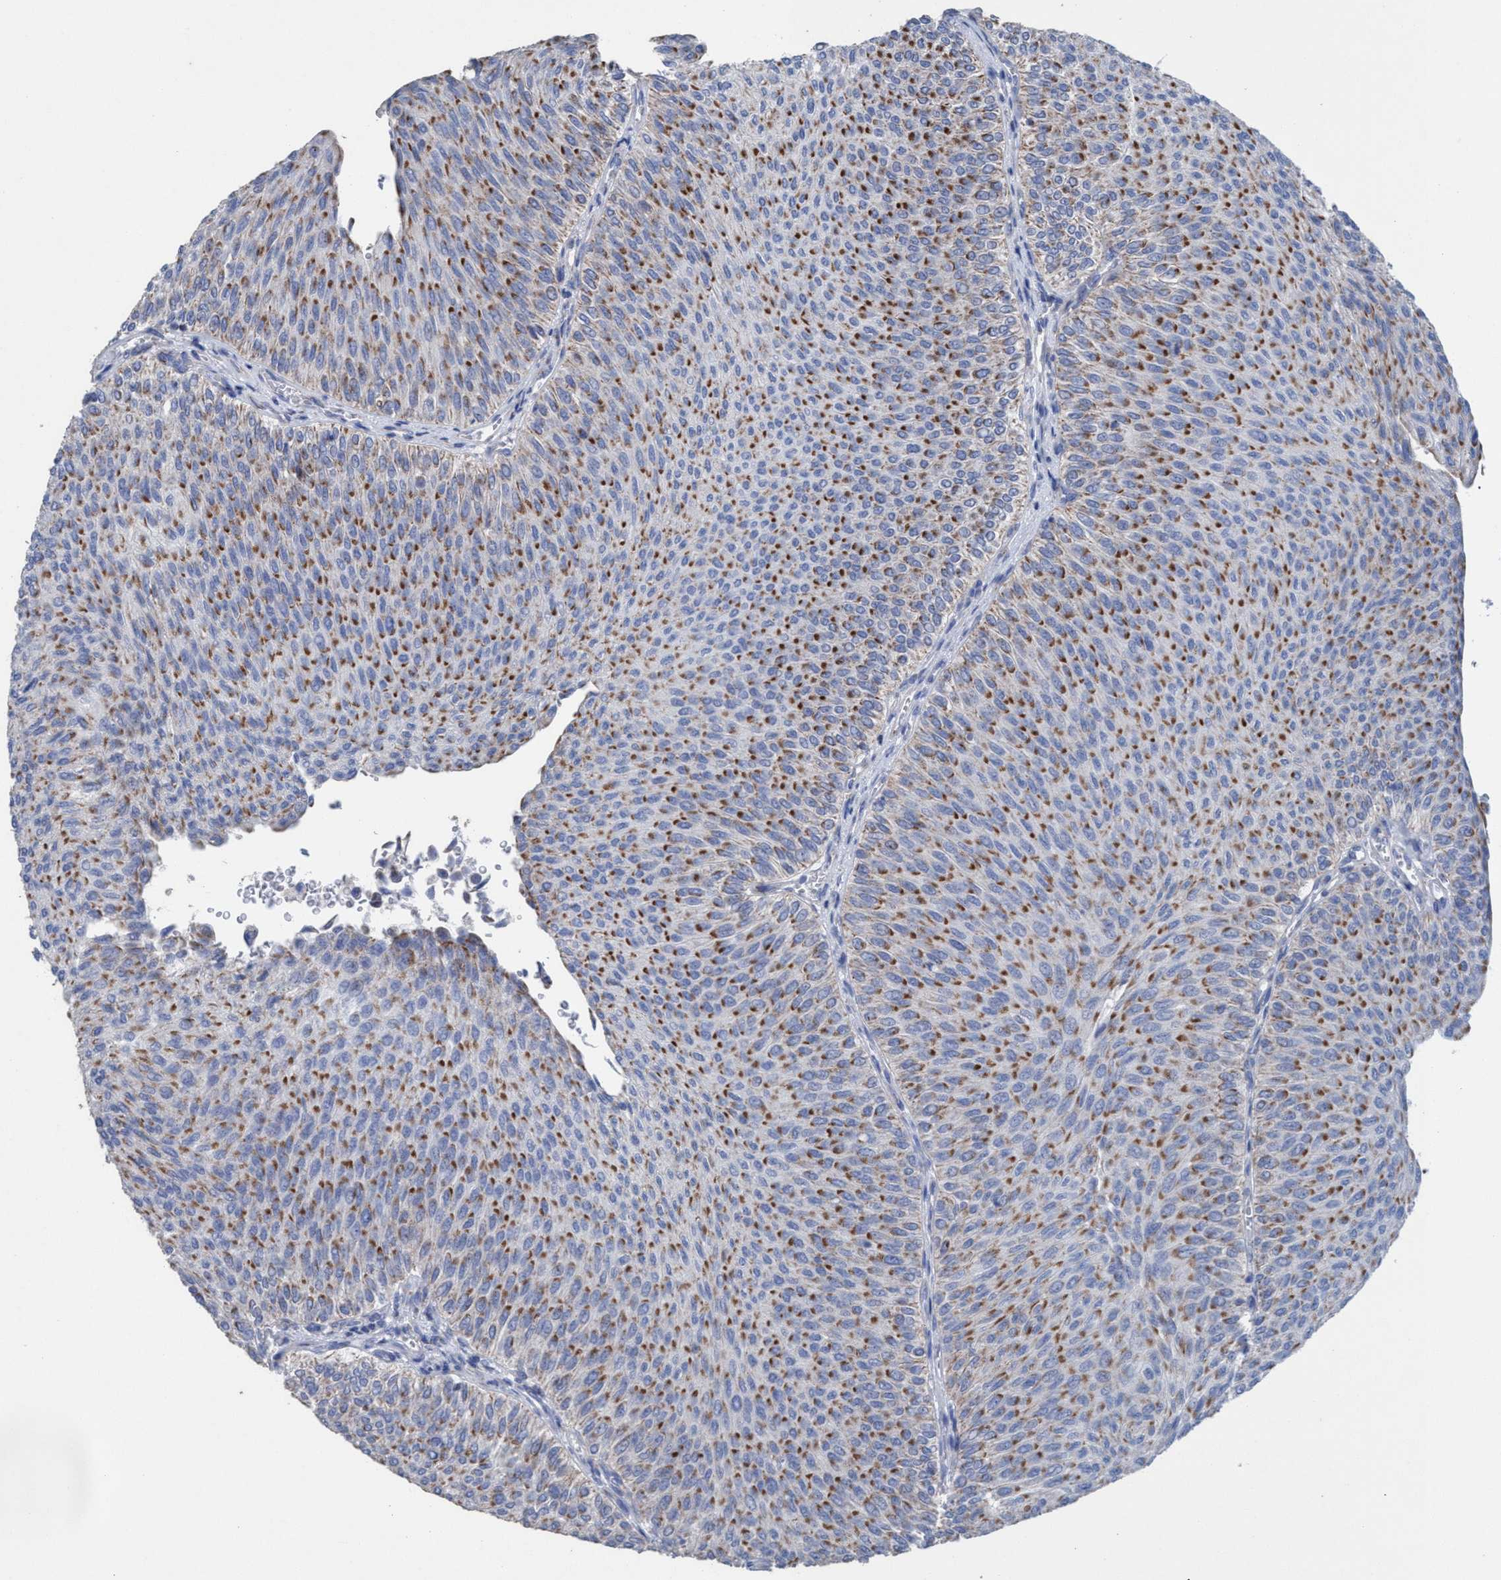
{"staining": {"intensity": "strong", "quantity": ">75%", "location": "cytoplasmic/membranous"}, "tissue": "urothelial cancer", "cell_type": "Tumor cells", "image_type": "cancer", "snomed": [{"axis": "morphology", "description": "Urothelial carcinoma, Low grade"}, {"axis": "topography", "description": "Urinary bladder"}], "caption": "IHC image of neoplastic tissue: human low-grade urothelial carcinoma stained using IHC reveals high levels of strong protein expression localized specifically in the cytoplasmic/membranous of tumor cells, appearing as a cytoplasmic/membranous brown color.", "gene": "RSAD1", "patient": {"sex": "male", "age": 78}}